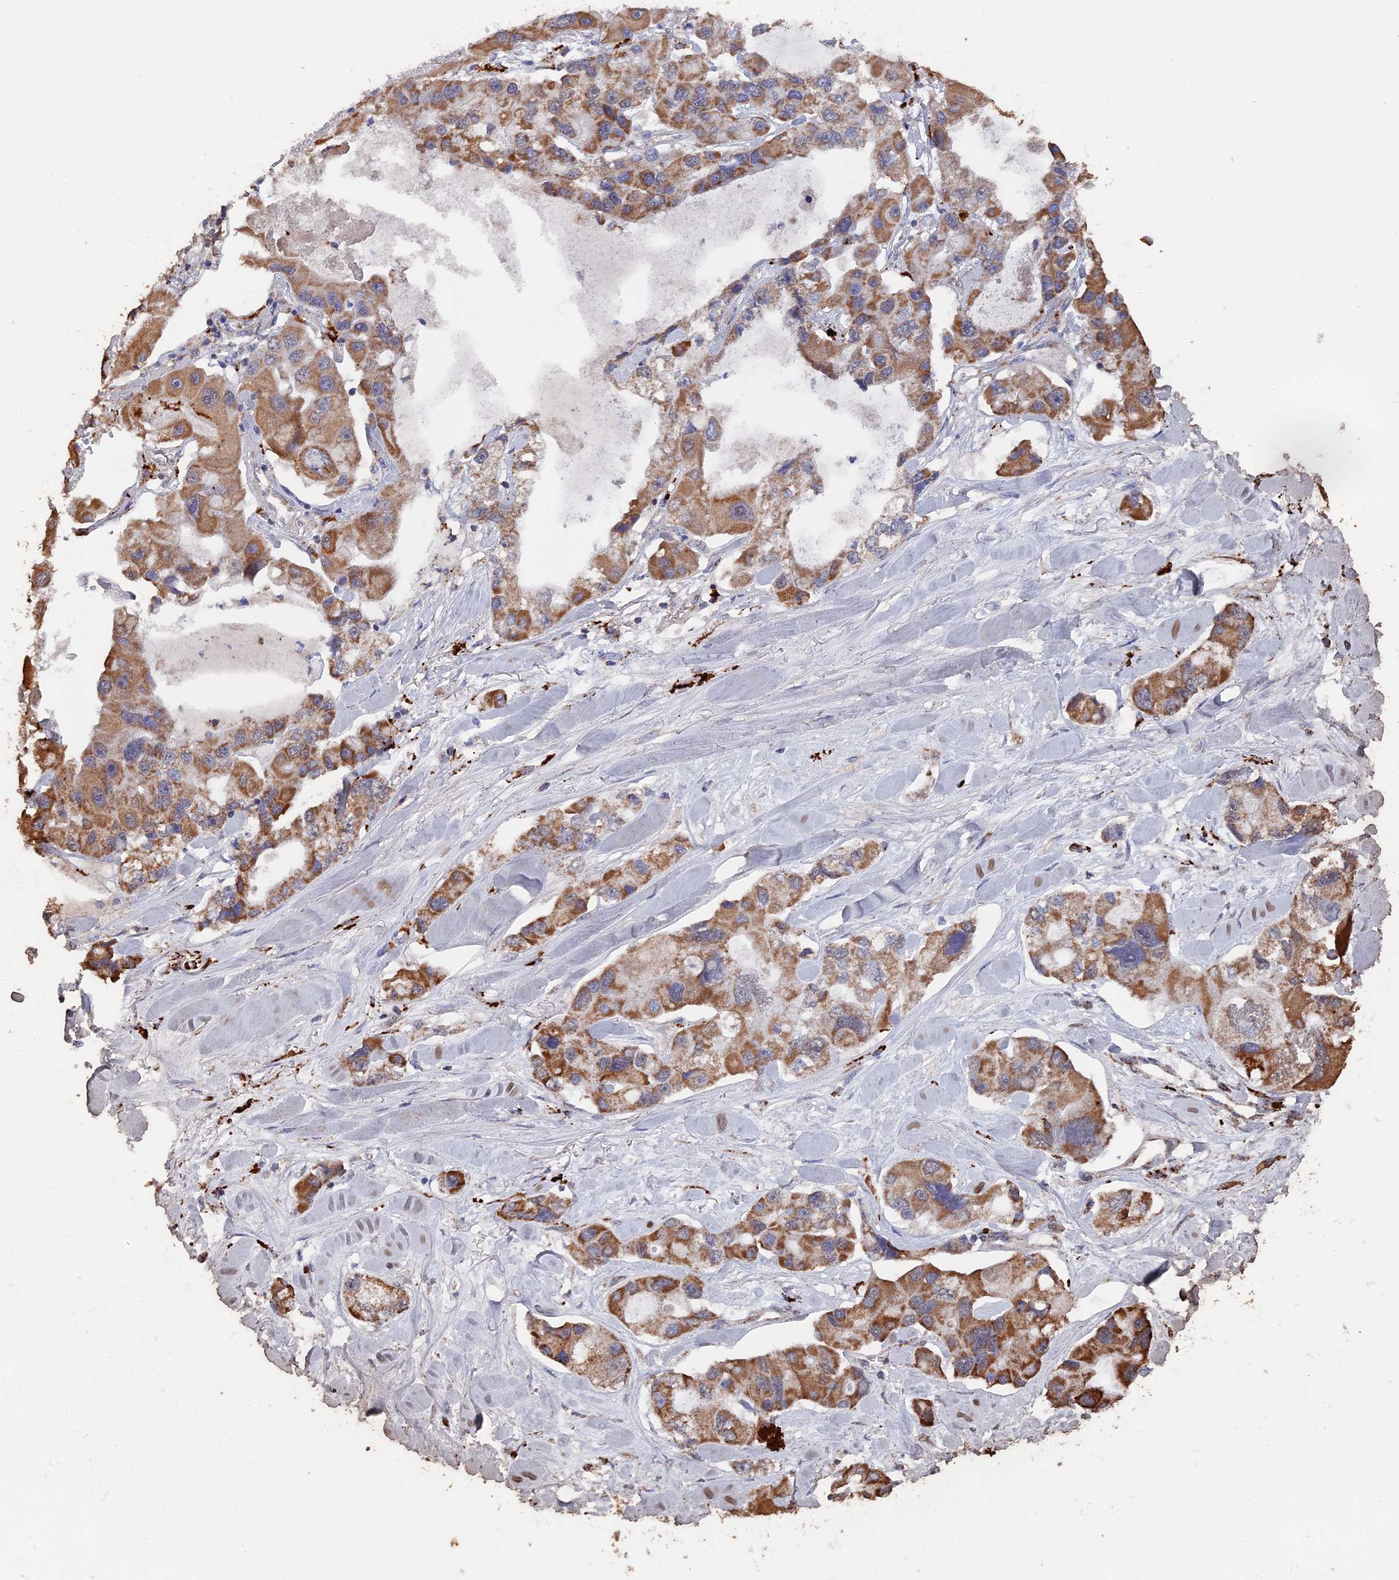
{"staining": {"intensity": "moderate", "quantity": ">75%", "location": "cytoplasmic/membranous"}, "tissue": "lung cancer", "cell_type": "Tumor cells", "image_type": "cancer", "snomed": [{"axis": "morphology", "description": "Adenocarcinoma, NOS"}, {"axis": "topography", "description": "Lung"}], "caption": "About >75% of tumor cells in lung adenocarcinoma reveal moderate cytoplasmic/membranous protein positivity as visualized by brown immunohistochemical staining.", "gene": "SMG9", "patient": {"sex": "female", "age": 54}}